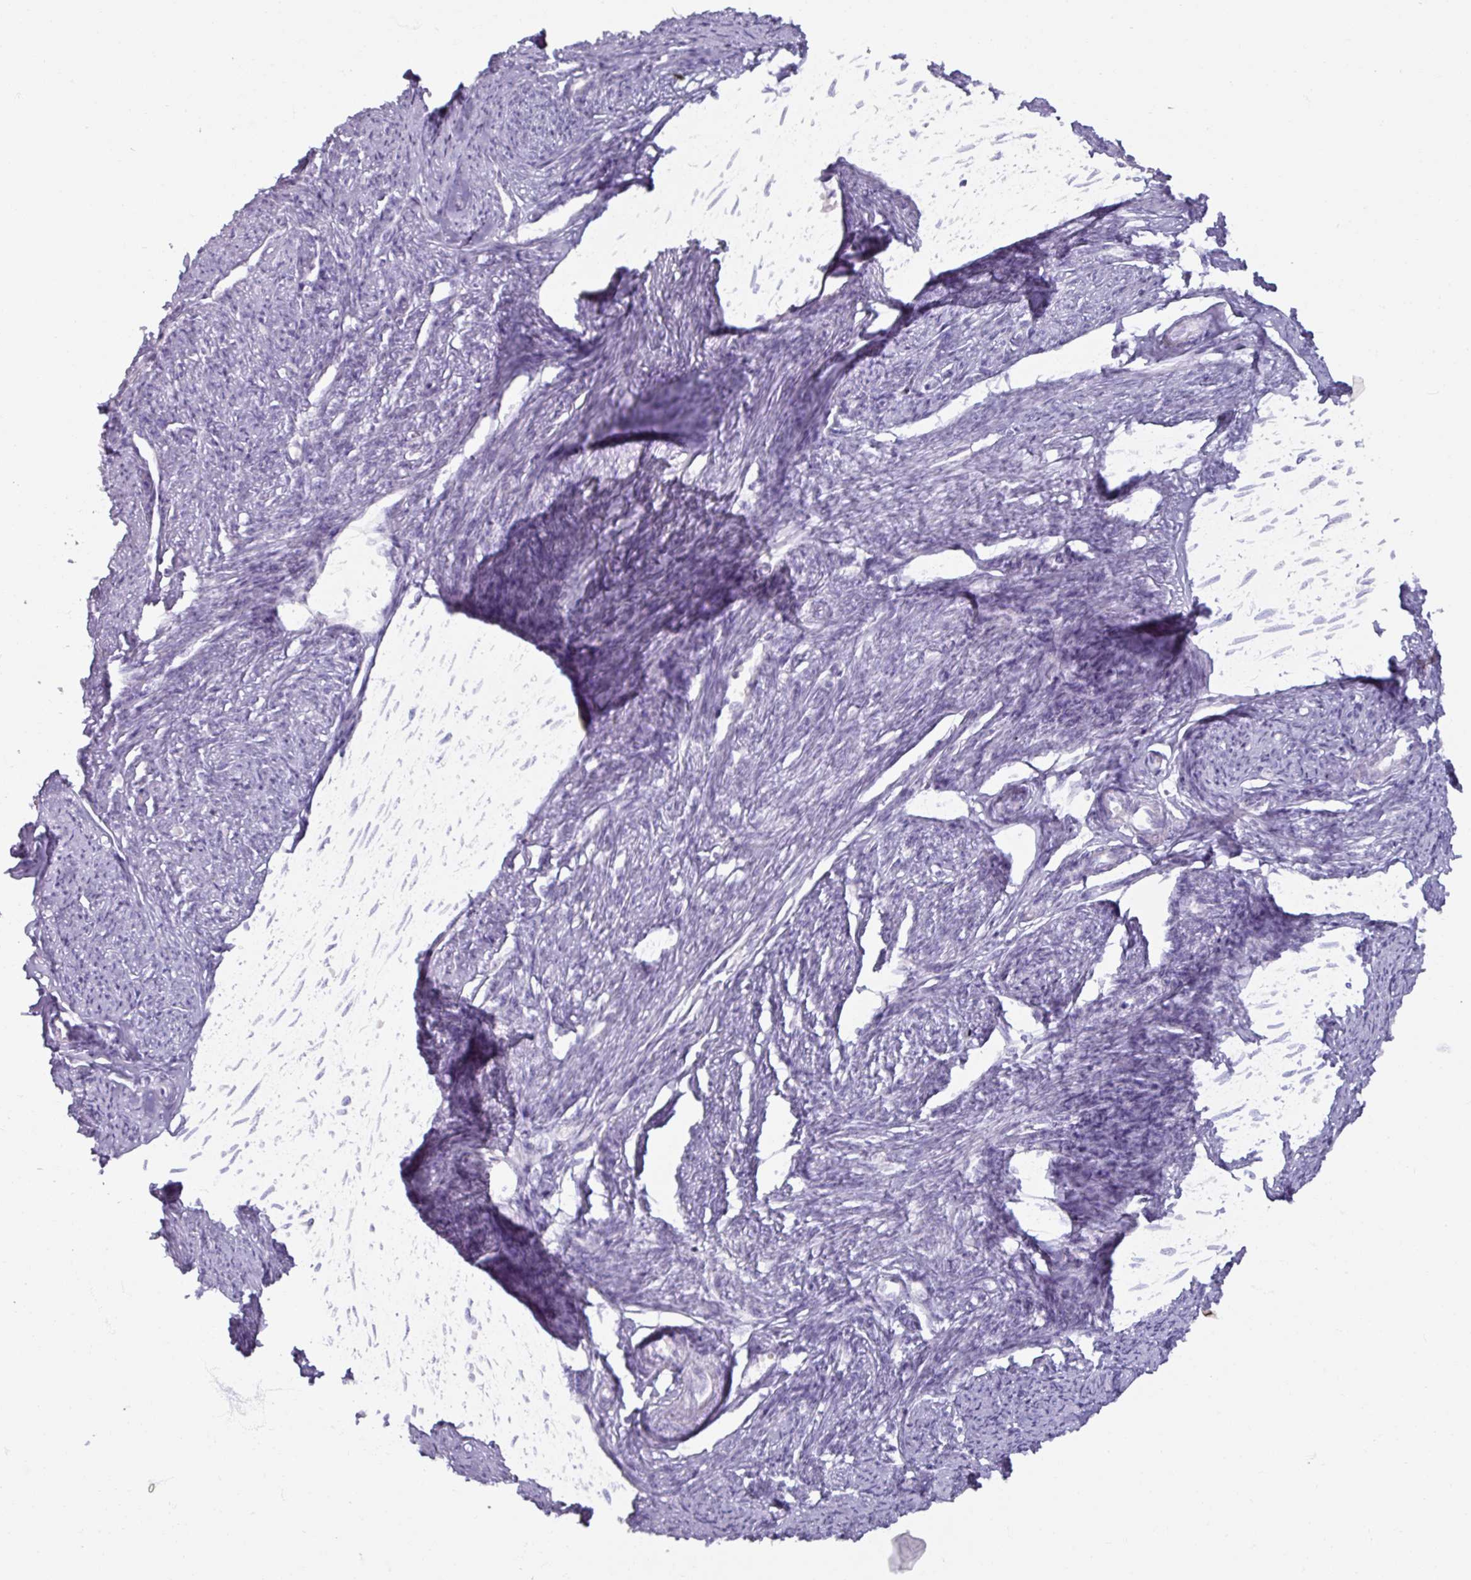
{"staining": {"intensity": "negative", "quantity": "none", "location": "none"}, "tissue": "smooth muscle", "cell_type": "Smooth muscle cells", "image_type": "normal", "snomed": [{"axis": "morphology", "description": "Normal tissue, NOS"}, {"axis": "topography", "description": "Smooth muscle"}, {"axis": "topography", "description": "Uterus"}], "caption": "IHC of normal smooth muscle exhibits no staining in smooth muscle cells. The staining is performed using DAB (3,3'-diaminobenzidine) brown chromogen with nuclei counter-stained in using hematoxylin.", "gene": "ATAD2", "patient": {"sex": "female", "age": 59}}